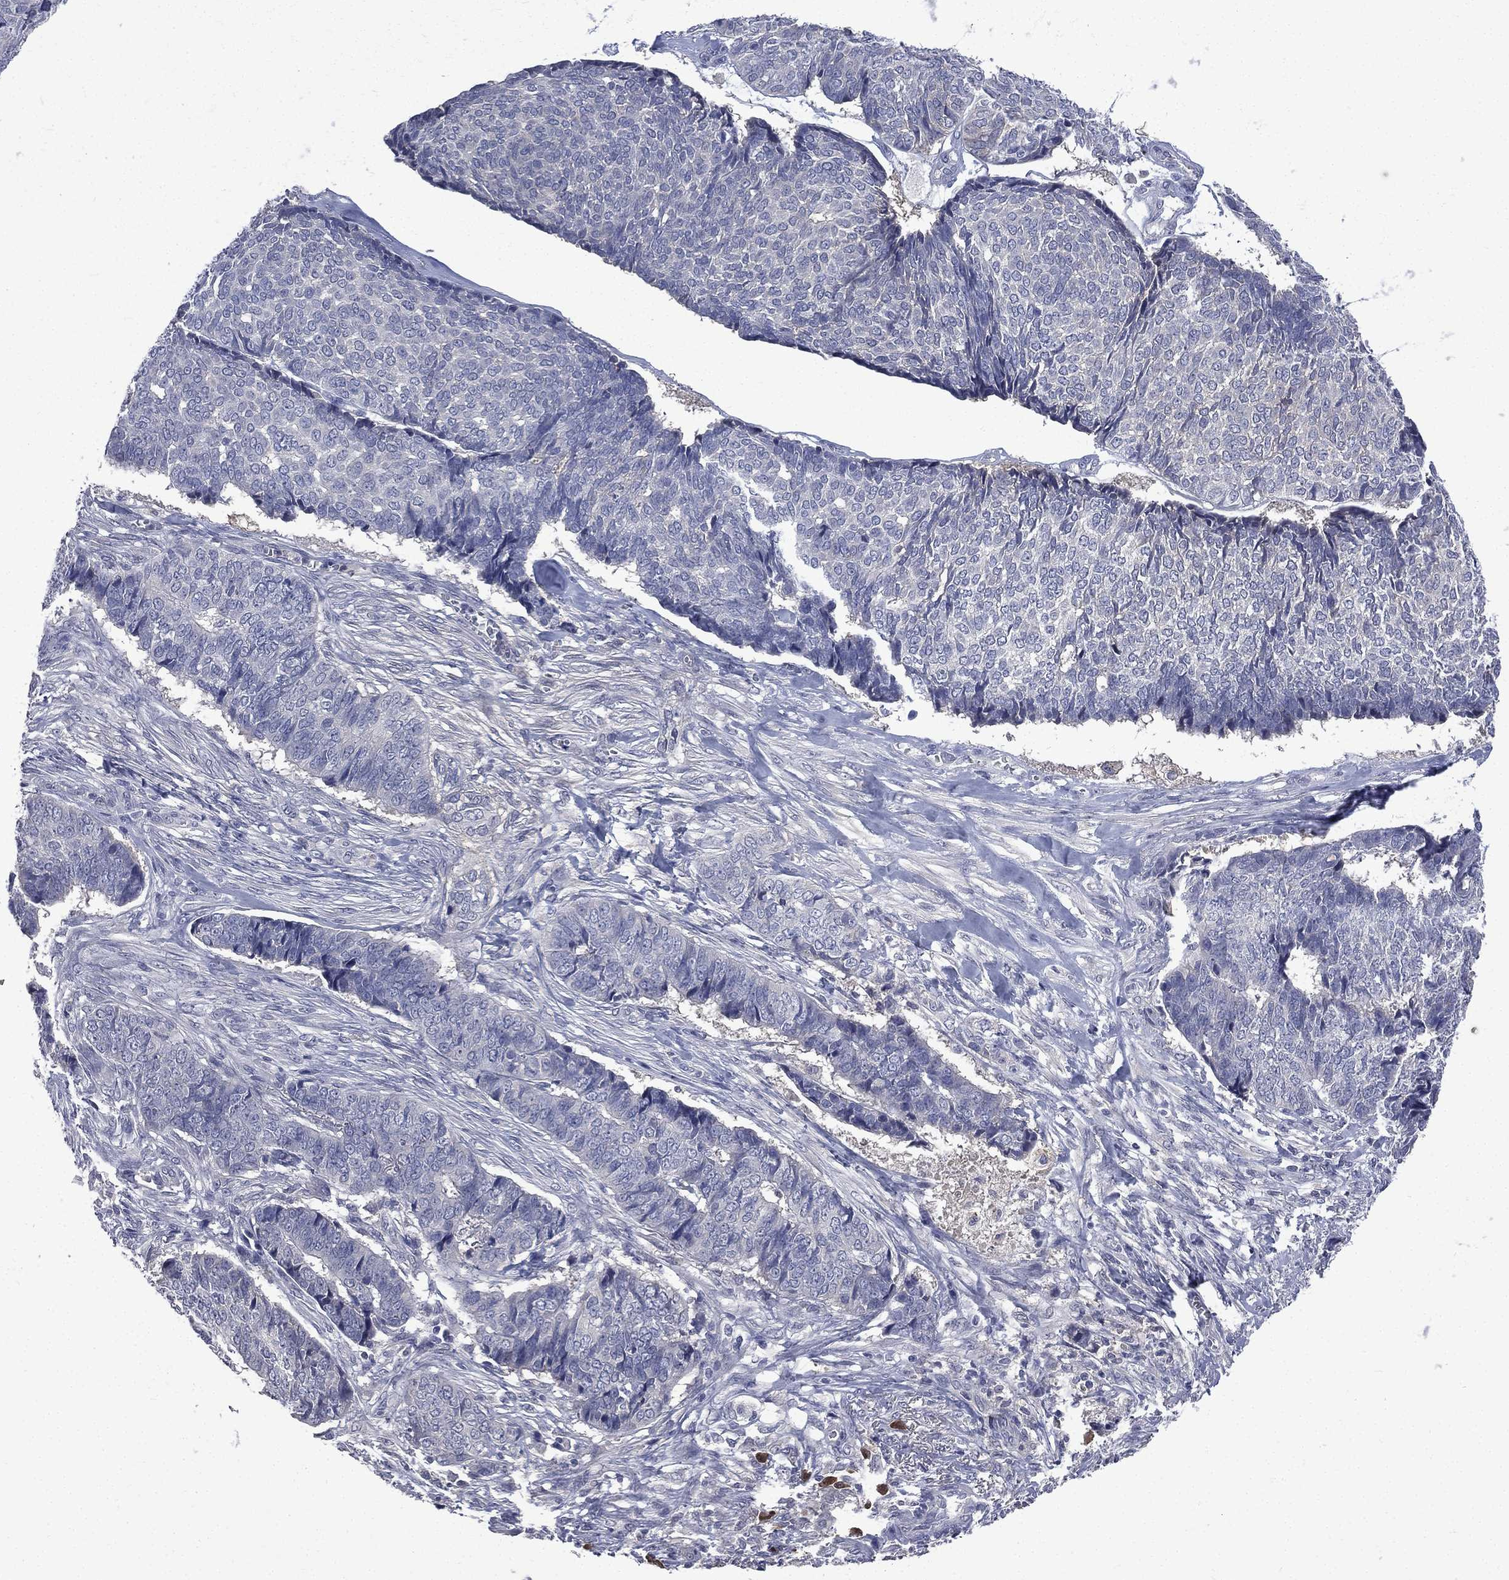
{"staining": {"intensity": "negative", "quantity": "none", "location": "none"}, "tissue": "skin cancer", "cell_type": "Tumor cells", "image_type": "cancer", "snomed": [{"axis": "morphology", "description": "Basal cell carcinoma"}, {"axis": "topography", "description": "Skin"}], "caption": "Immunohistochemistry micrograph of neoplastic tissue: human skin basal cell carcinoma stained with DAB (3,3'-diaminobenzidine) displays no significant protein expression in tumor cells.", "gene": "CA12", "patient": {"sex": "male", "age": 86}}